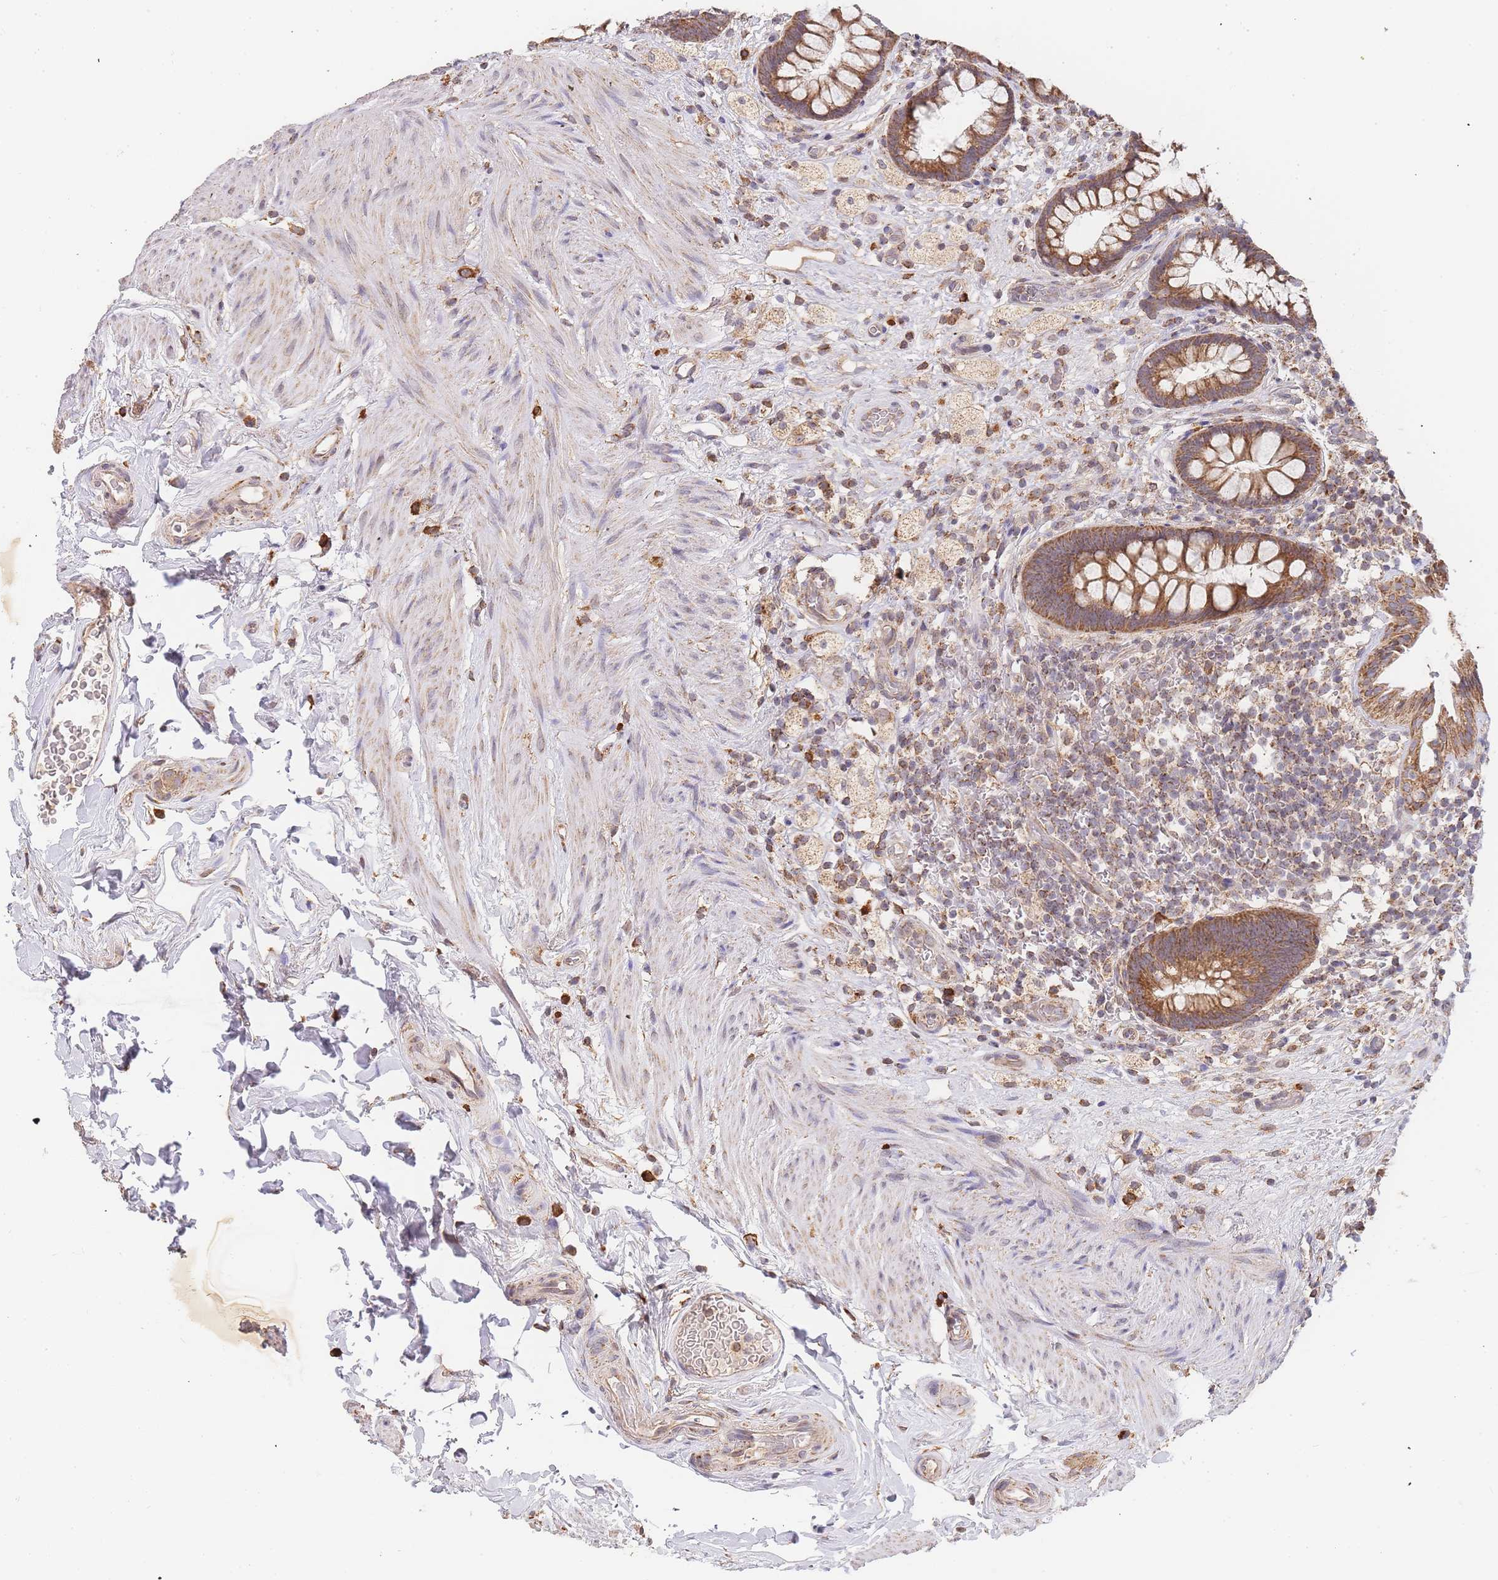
{"staining": {"intensity": "moderate", "quantity": ">75%", "location": "cytoplasmic/membranous"}, "tissue": "rectum", "cell_type": "Glandular cells", "image_type": "normal", "snomed": [{"axis": "morphology", "description": "Normal tissue, NOS"}, {"axis": "topography", "description": "Rectum"}, {"axis": "topography", "description": "Peripheral nerve tissue"}], "caption": "Rectum stained with a brown dye demonstrates moderate cytoplasmic/membranous positive expression in approximately >75% of glandular cells.", "gene": "ADCY9", "patient": {"sex": "female", "age": 69}}